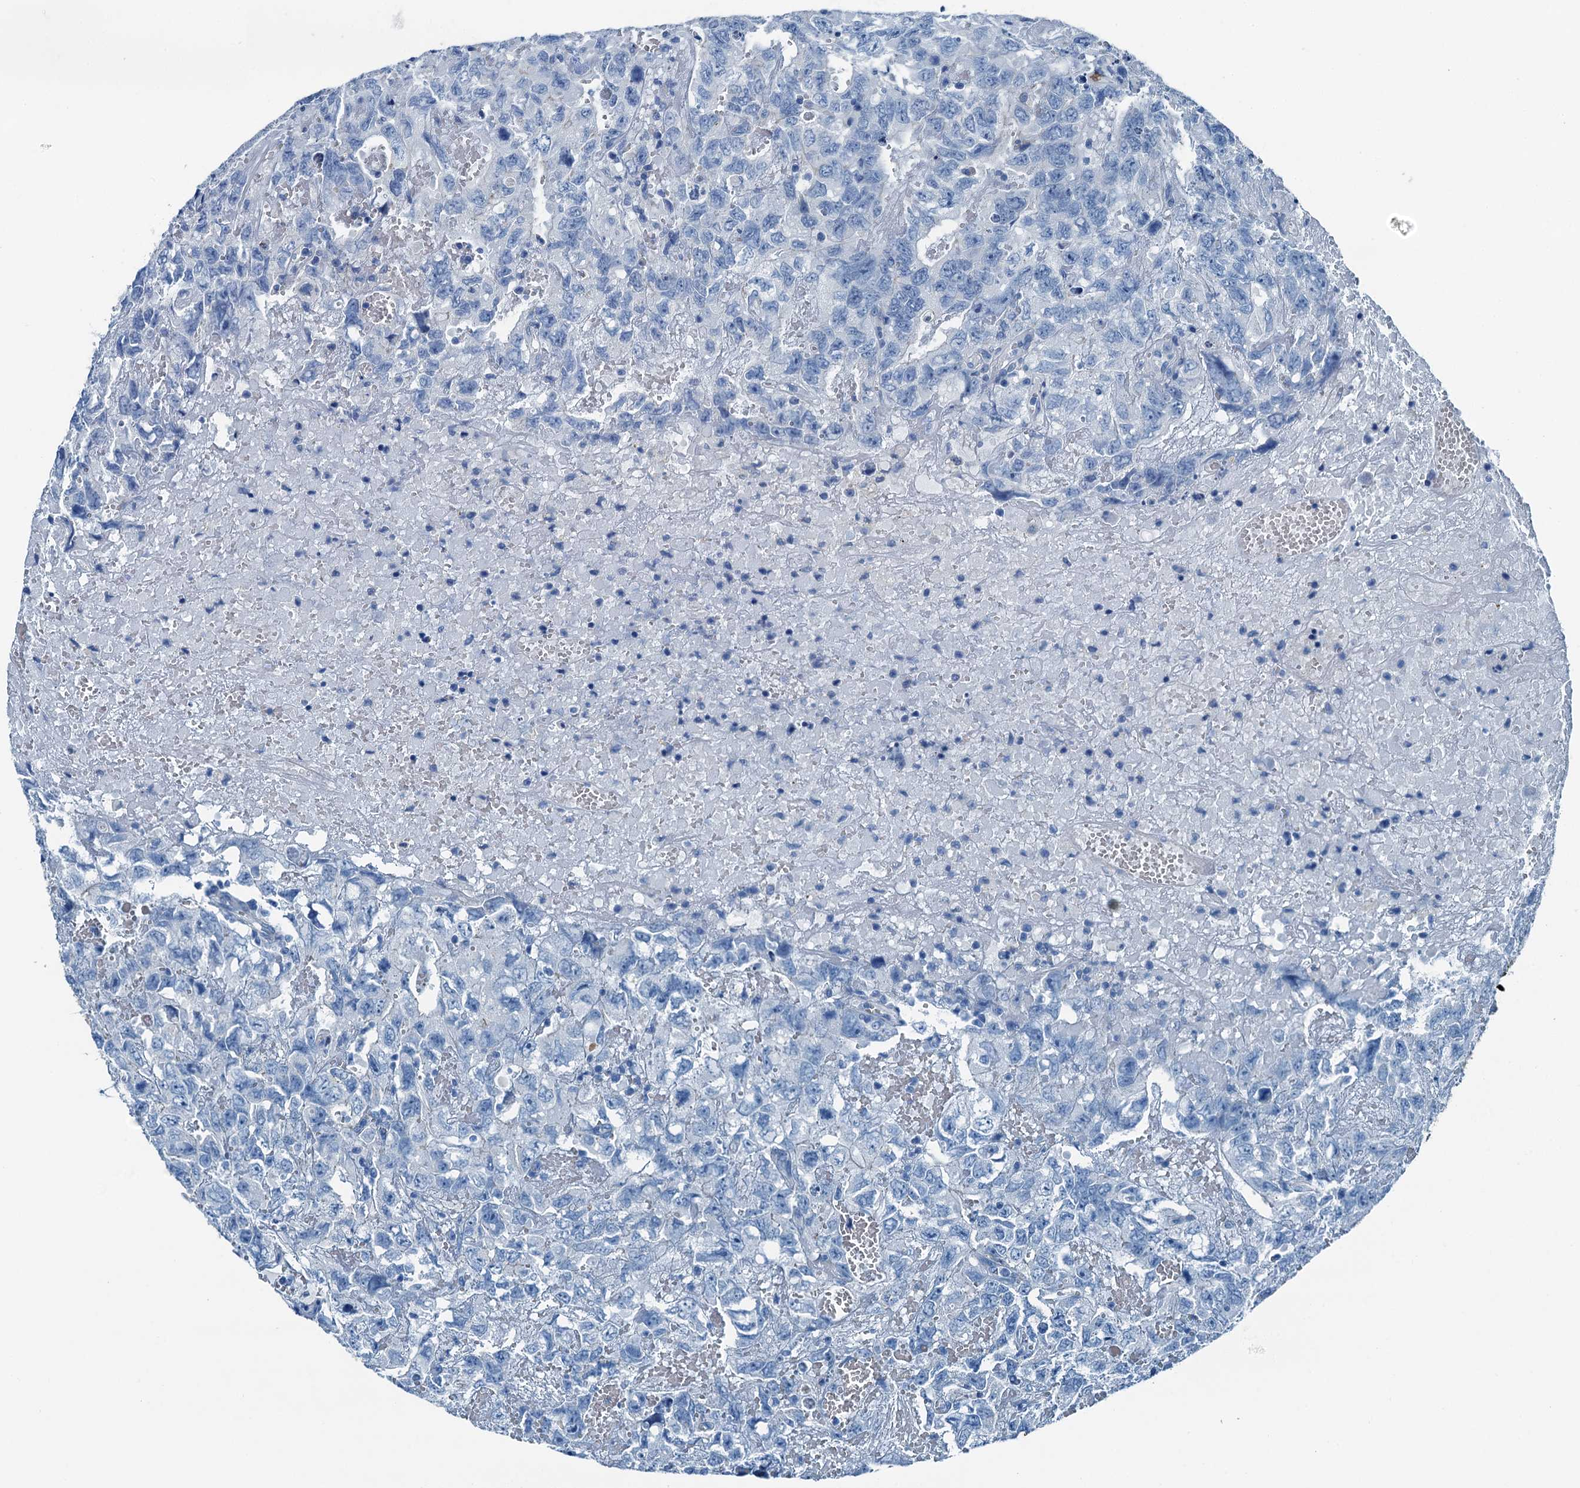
{"staining": {"intensity": "negative", "quantity": "none", "location": "none"}, "tissue": "testis cancer", "cell_type": "Tumor cells", "image_type": "cancer", "snomed": [{"axis": "morphology", "description": "Carcinoma, Embryonal, NOS"}, {"axis": "topography", "description": "Testis"}], "caption": "Immunohistochemical staining of embryonal carcinoma (testis) reveals no significant expression in tumor cells. (Brightfield microscopy of DAB (3,3'-diaminobenzidine) IHC at high magnification).", "gene": "RAB3IL1", "patient": {"sex": "male", "age": 45}}